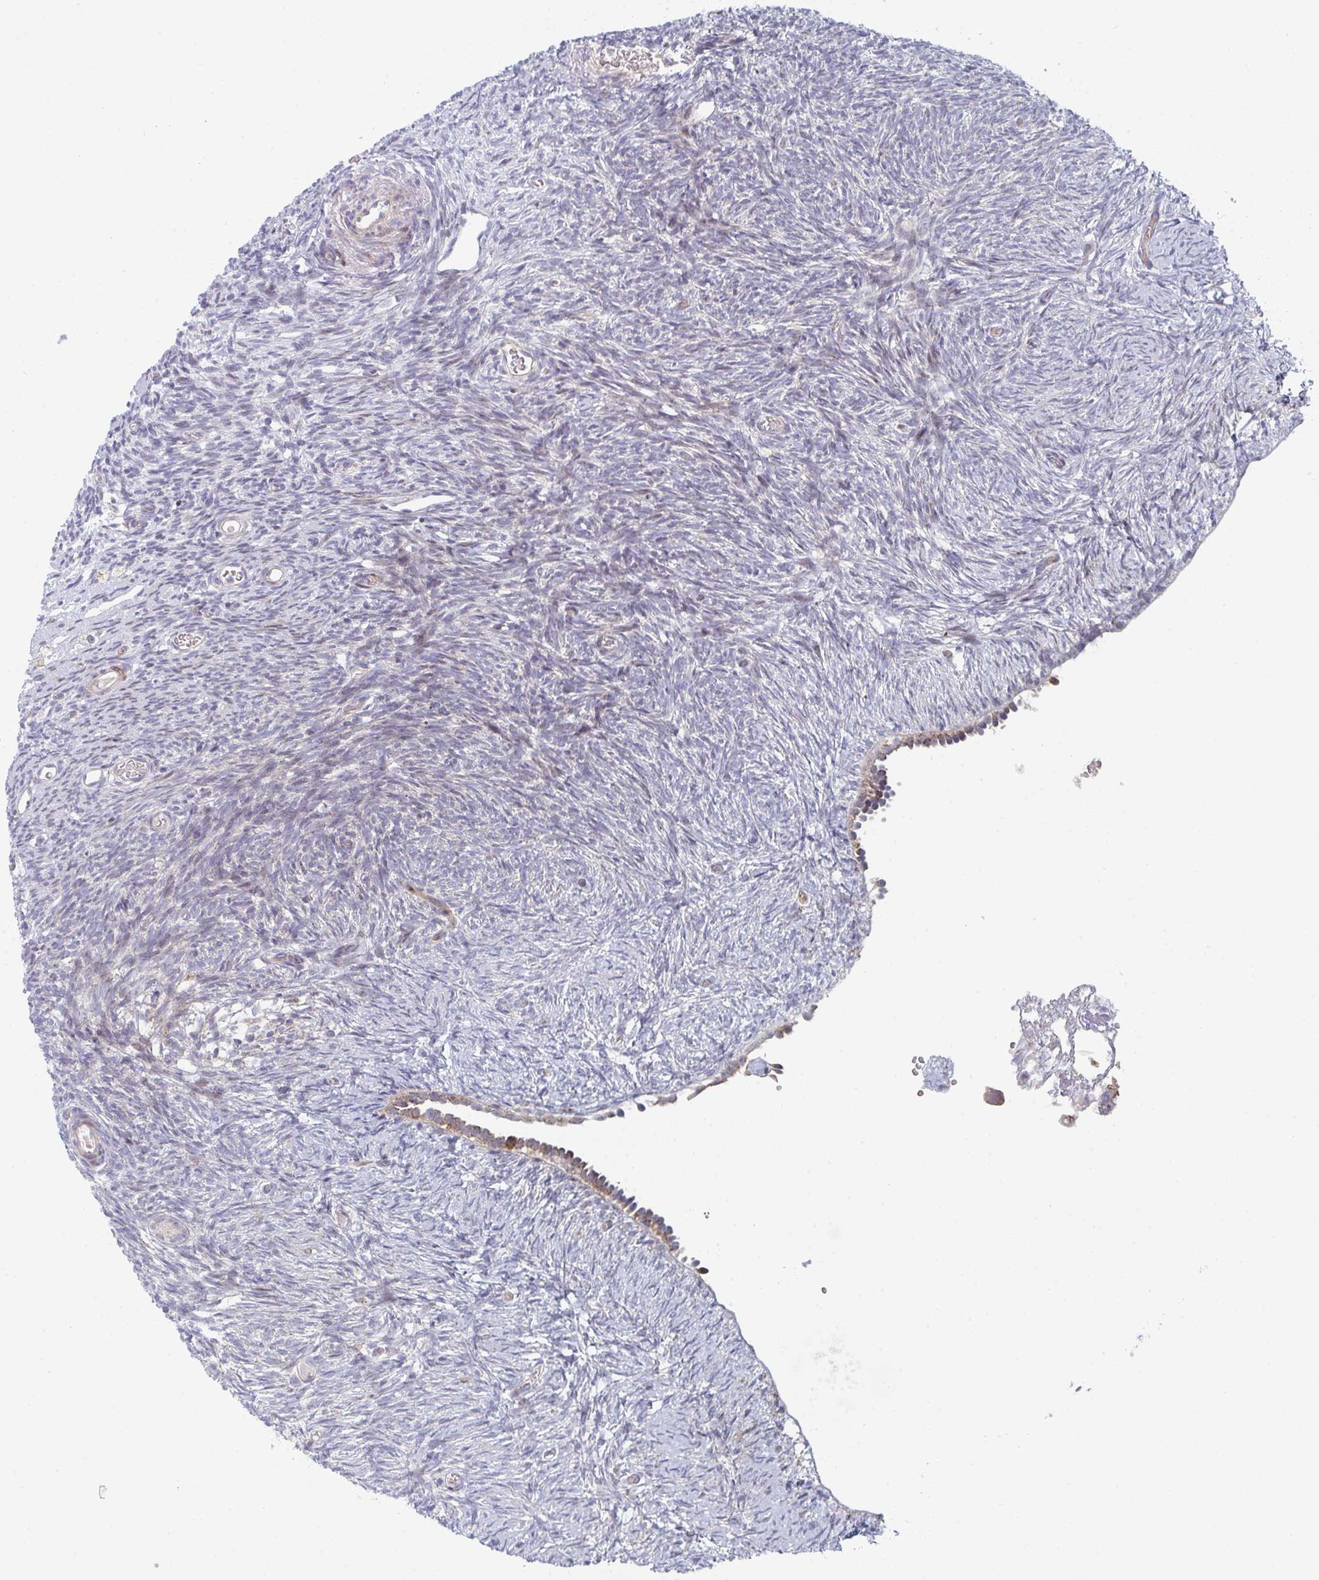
{"staining": {"intensity": "negative", "quantity": "none", "location": "none"}, "tissue": "ovary", "cell_type": "Ovarian stroma cells", "image_type": "normal", "snomed": [{"axis": "morphology", "description": "Normal tissue, NOS"}, {"axis": "topography", "description": "Ovary"}], "caption": "Histopathology image shows no significant protein staining in ovarian stroma cells of normal ovary. The staining is performed using DAB (3,3'-diaminobenzidine) brown chromogen with nuclei counter-stained in using hematoxylin.", "gene": "ZNF644", "patient": {"sex": "female", "age": 39}}